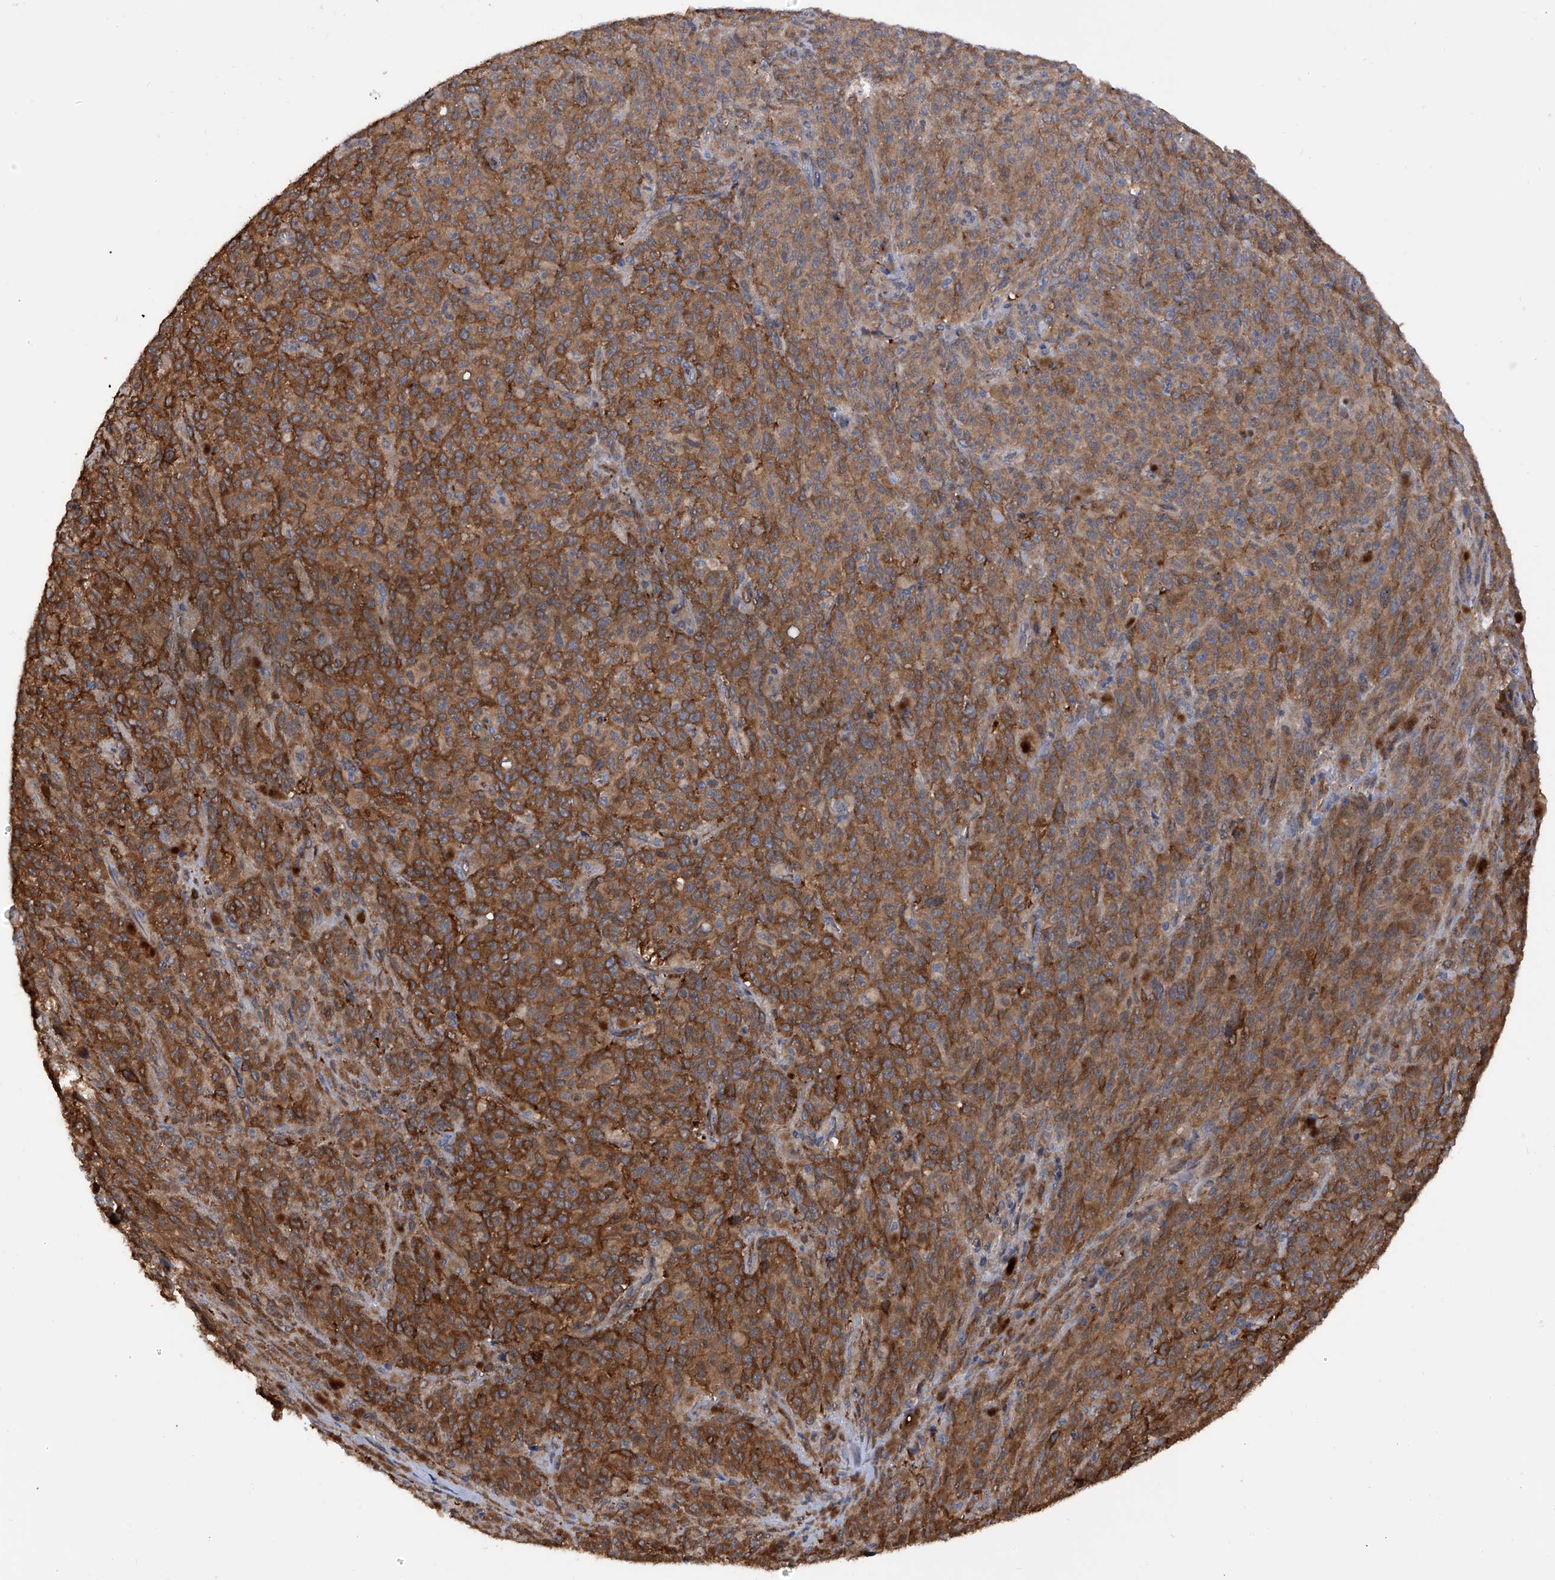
{"staining": {"intensity": "strong", "quantity": ">75%", "location": "cytoplasmic/membranous"}, "tissue": "melanoma", "cell_type": "Tumor cells", "image_type": "cancer", "snomed": [{"axis": "morphology", "description": "Malignant melanoma, NOS"}, {"axis": "topography", "description": "Skin"}], "caption": "High-power microscopy captured an immunohistochemistry (IHC) photomicrograph of melanoma, revealing strong cytoplasmic/membranous positivity in about >75% of tumor cells. Using DAB (brown) and hematoxylin (blue) stains, captured at high magnification using brightfield microscopy.", "gene": "NUDT17", "patient": {"sex": "female", "age": 82}}